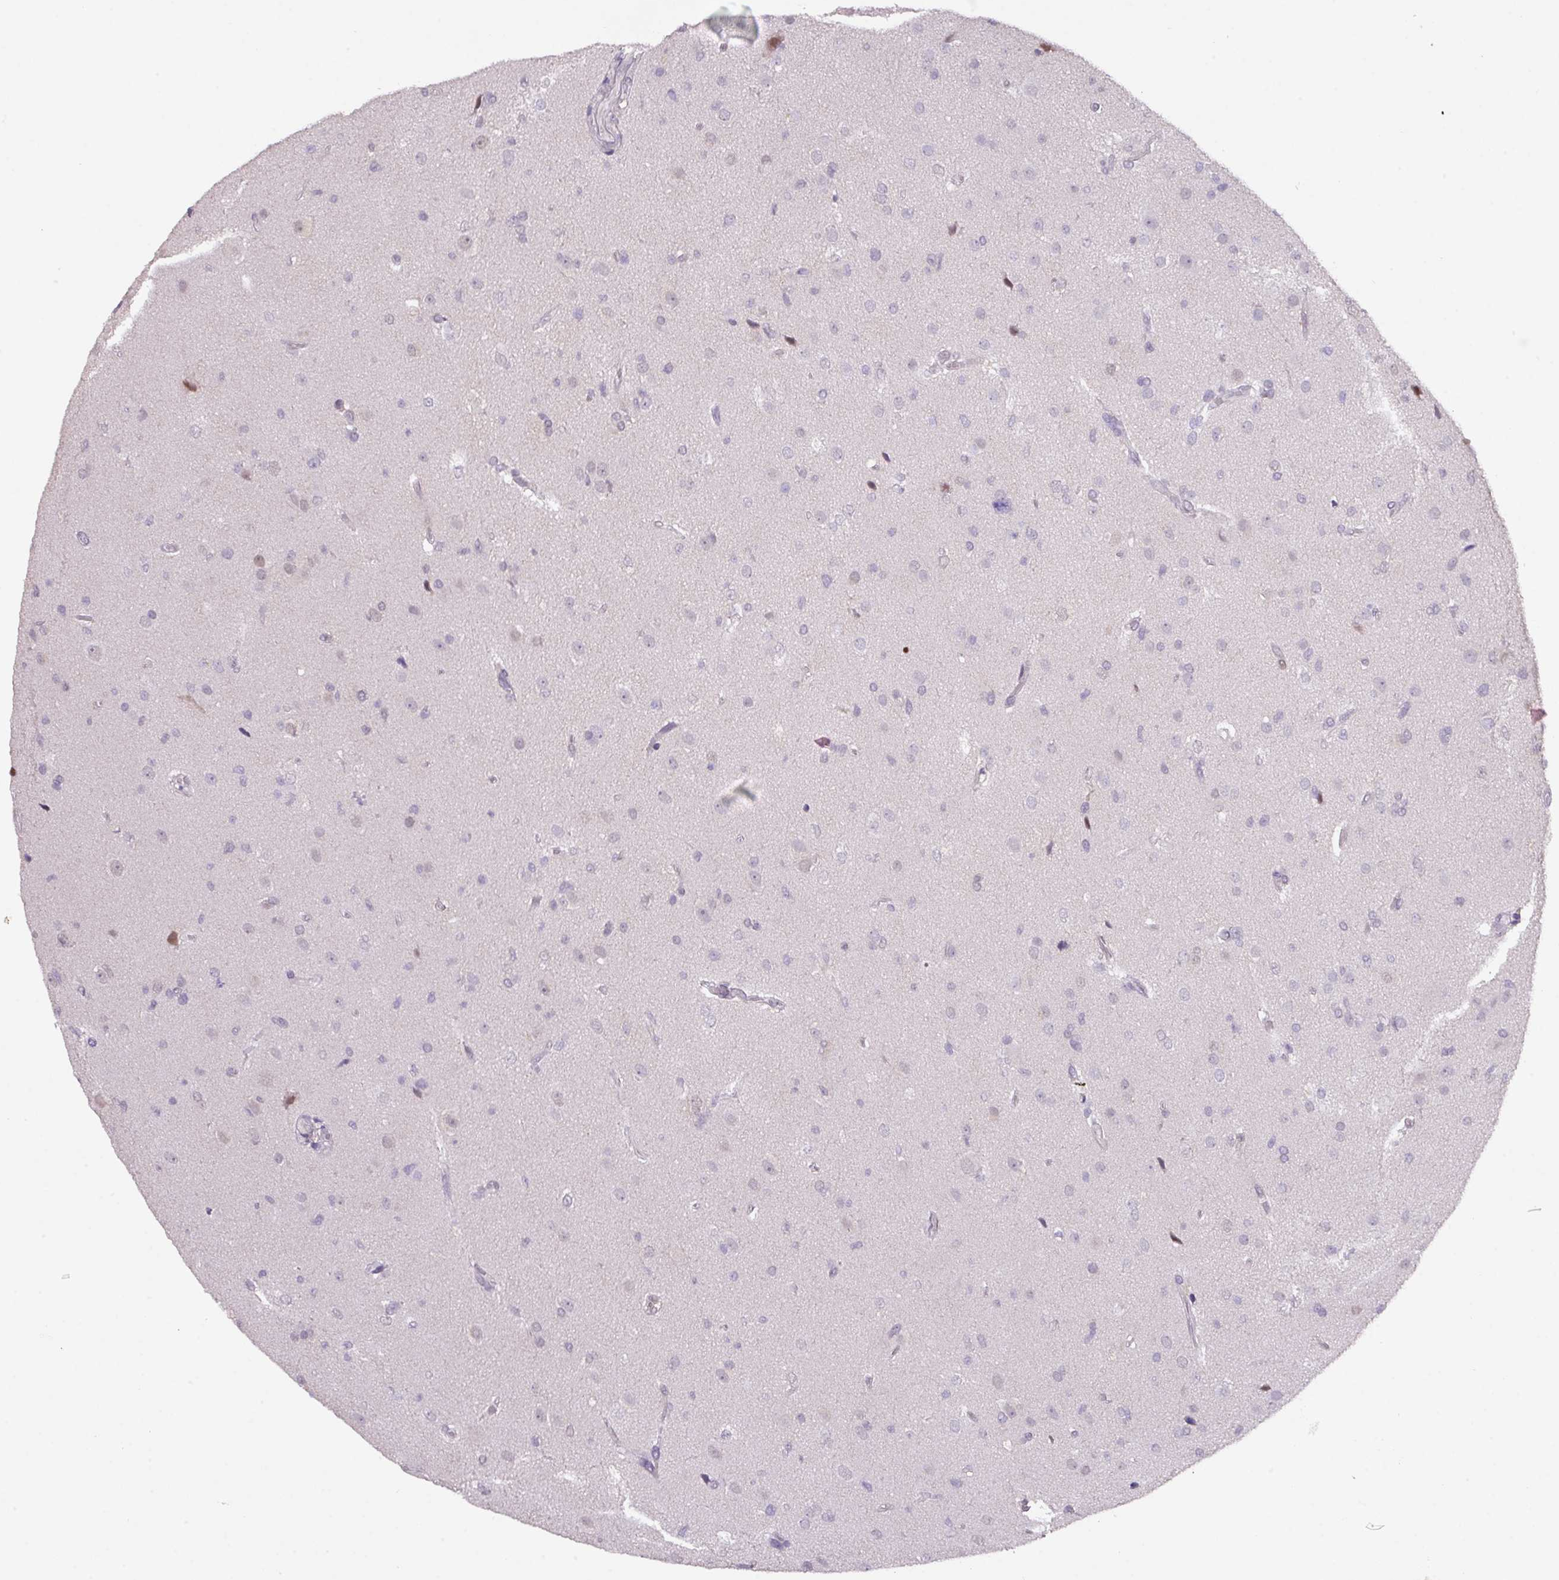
{"staining": {"intensity": "negative", "quantity": "none", "location": "none"}, "tissue": "glioma", "cell_type": "Tumor cells", "image_type": "cancer", "snomed": [{"axis": "morphology", "description": "Glioma, malignant, High grade"}, {"axis": "topography", "description": "Brain"}], "caption": "High magnification brightfield microscopy of glioma stained with DAB (brown) and counterstained with hematoxylin (blue): tumor cells show no significant positivity.", "gene": "ANKRD13B", "patient": {"sex": "male", "age": 33}}